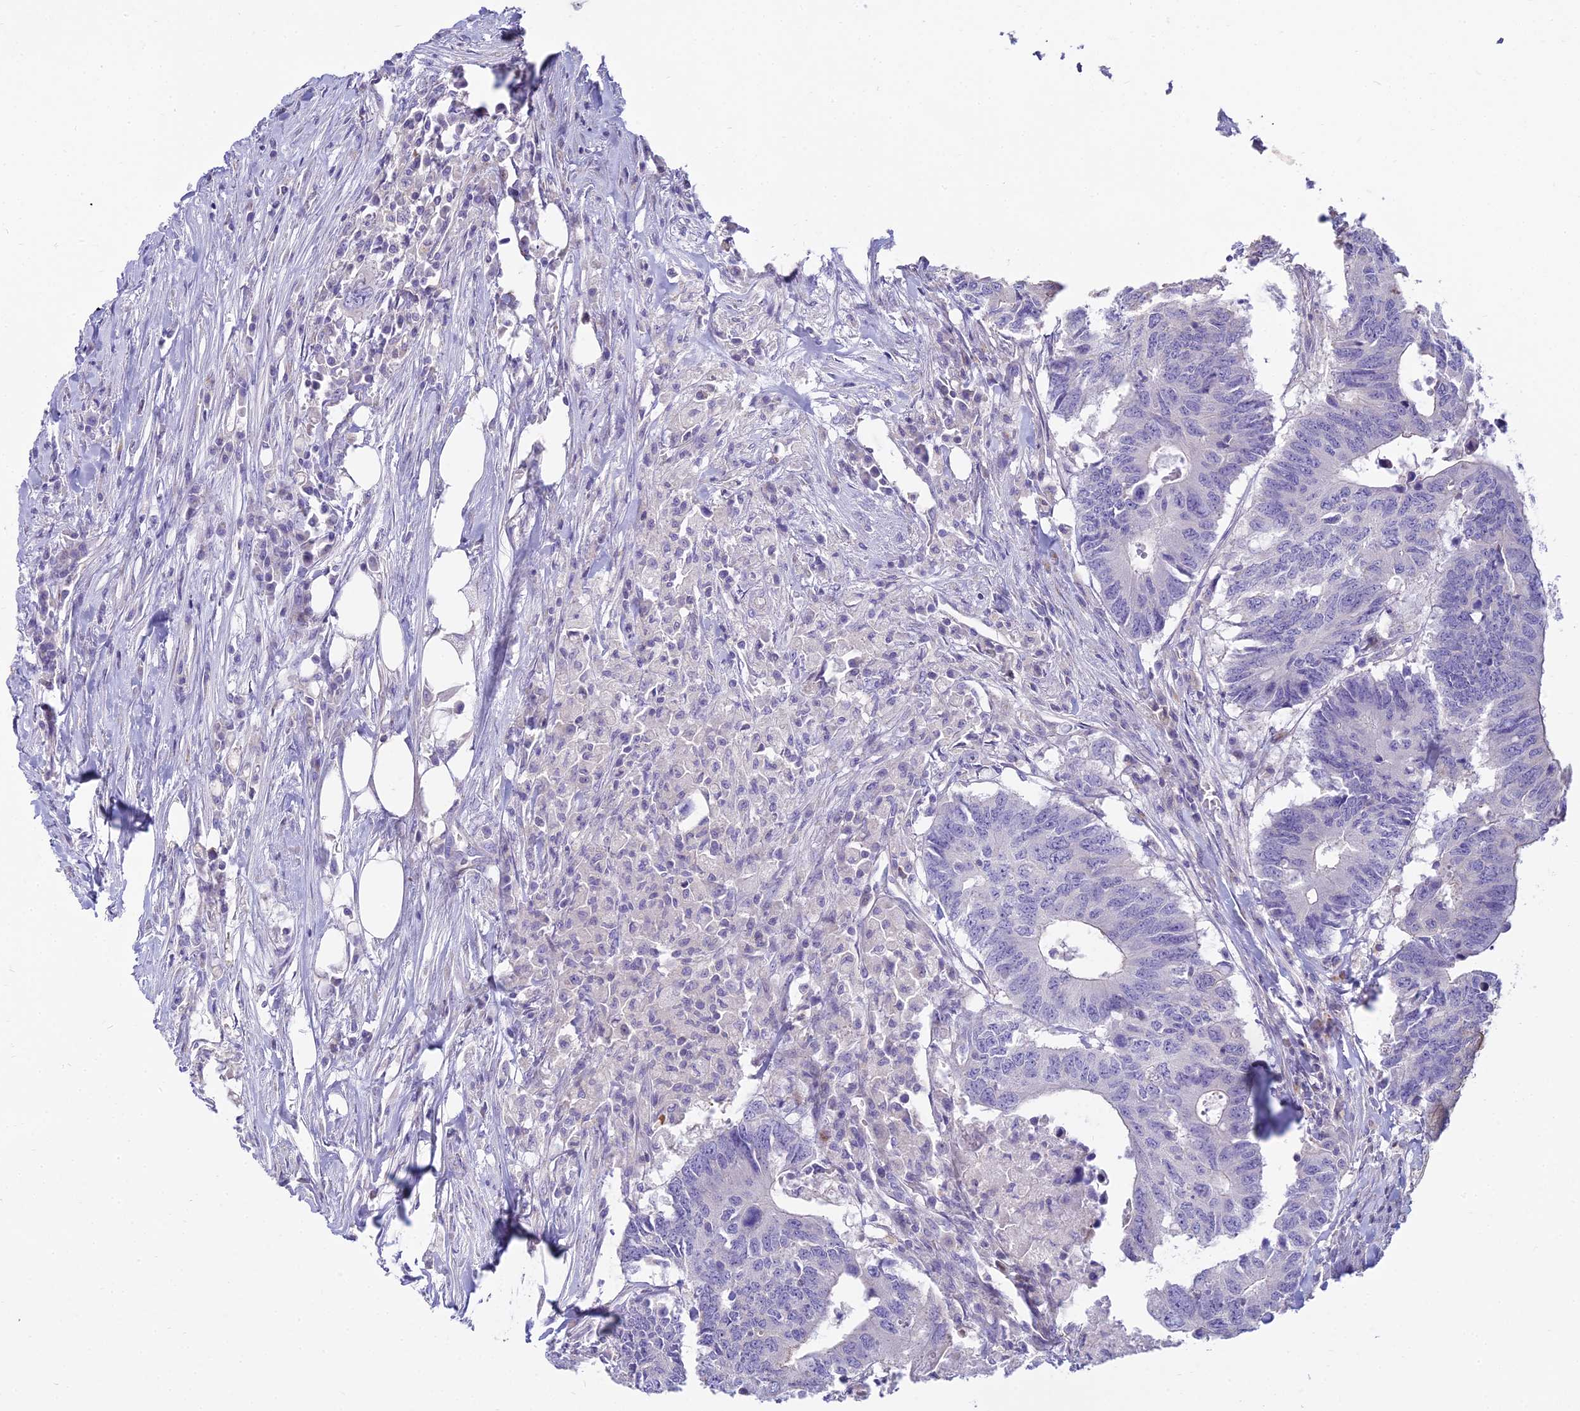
{"staining": {"intensity": "negative", "quantity": "none", "location": "none"}, "tissue": "colorectal cancer", "cell_type": "Tumor cells", "image_type": "cancer", "snomed": [{"axis": "morphology", "description": "Adenocarcinoma, NOS"}, {"axis": "topography", "description": "Colon"}], "caption": "Tumor cells are negative for brown protein staining in colorectal cancer (adenocarcinoma).", "gene": "SMIM24", "patient": {"sex": "male", "age": 71}}